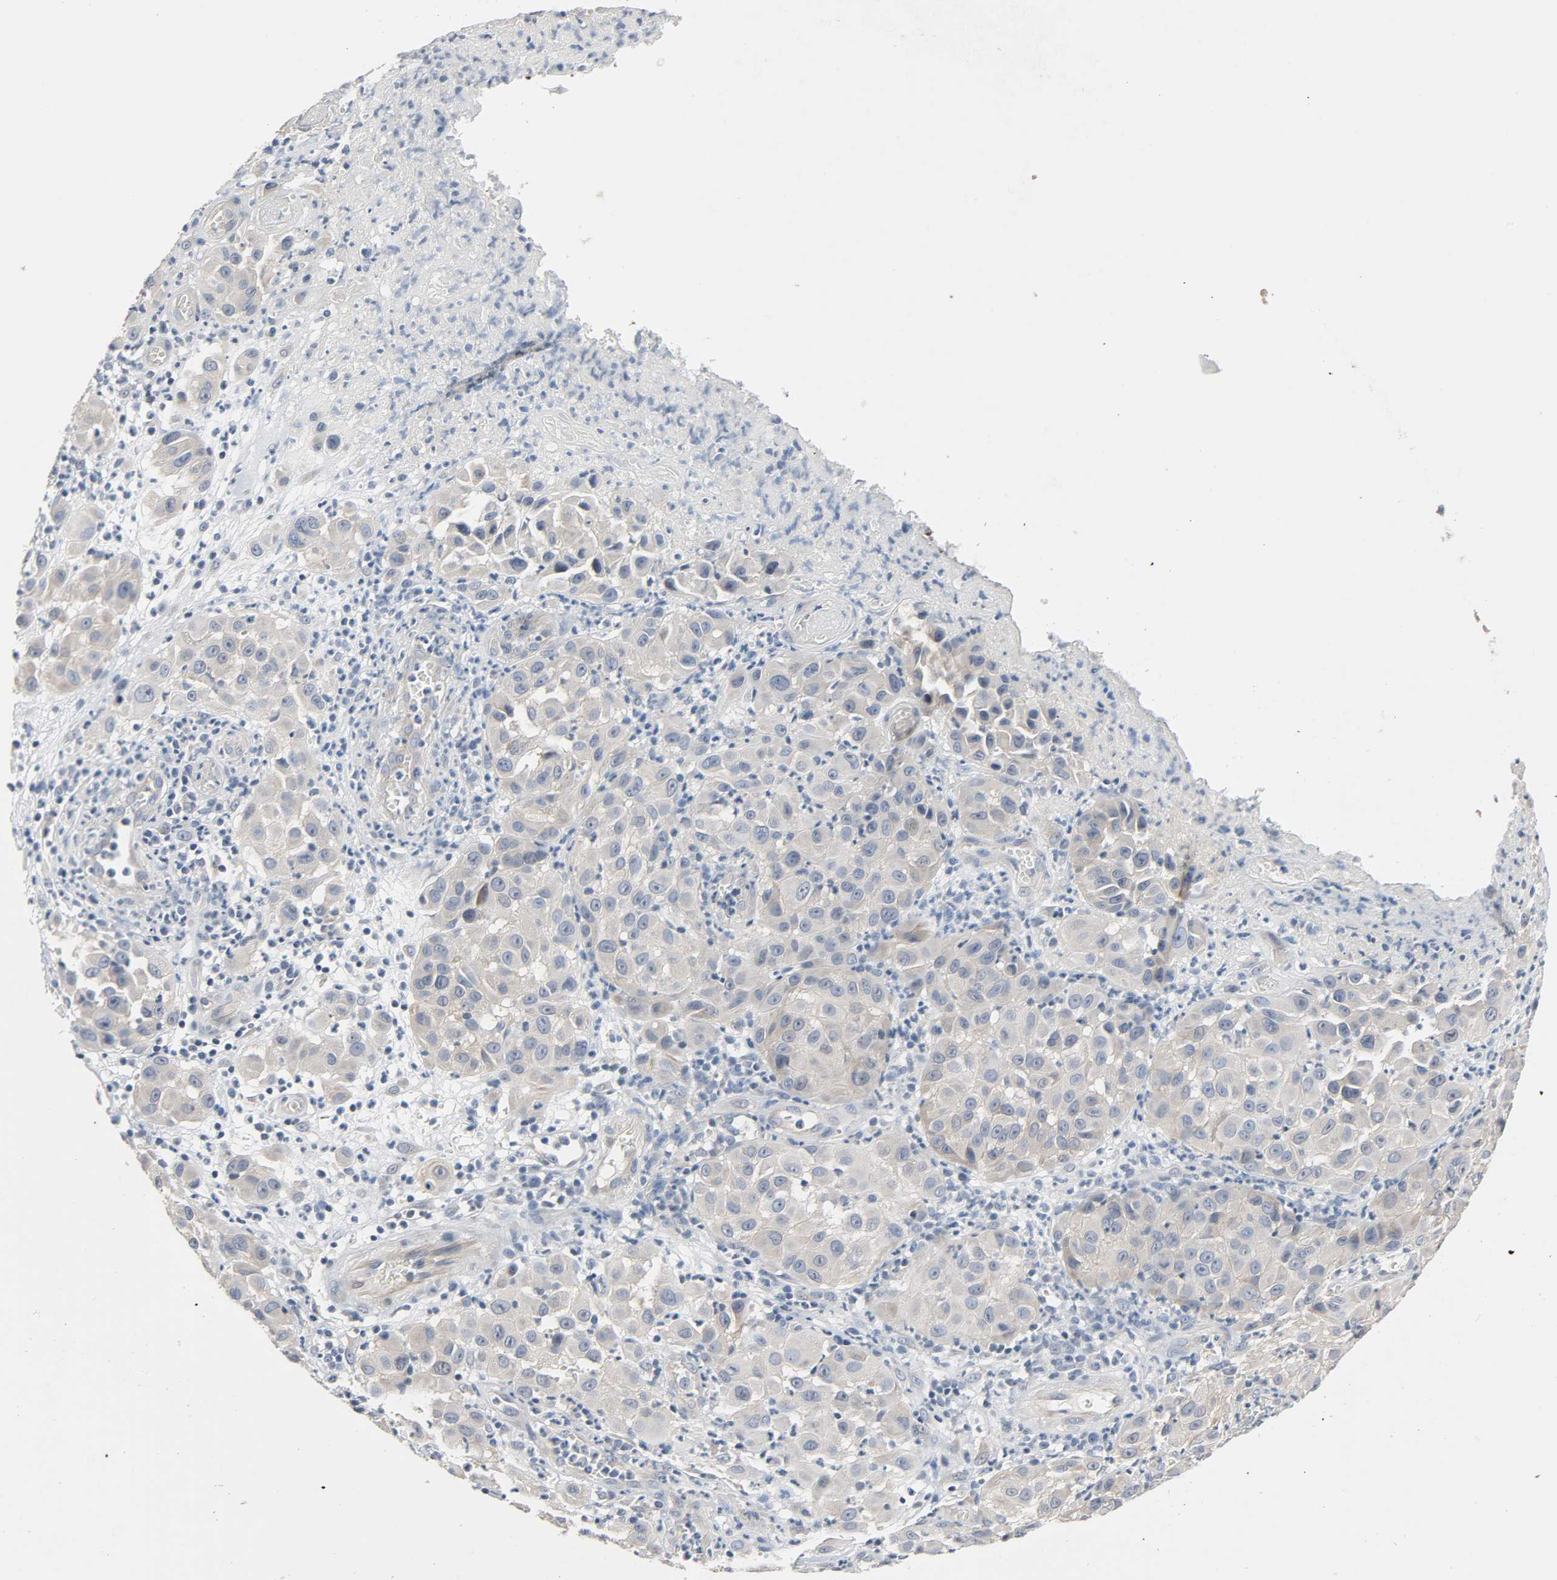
{"staining": {"intensity": "negative", "quantity": "none", "location": "none"}, "tissue": "melanoma", "cell_type": "Tumor cells", "image_type": "cancer", "snomed": [{"axis": "morphology", "description": "Malignant melanoma, NOS"}, {"axis": "topography", "description": "Skin"}], "caption": "Immunohistochemistry (IHC) micrograph of melanoma stained for a protein (brown), which demonstrates no expression in tumor cells.", "gene": "LIMCH1", "patient": {"sex": "female", "age": 21}}